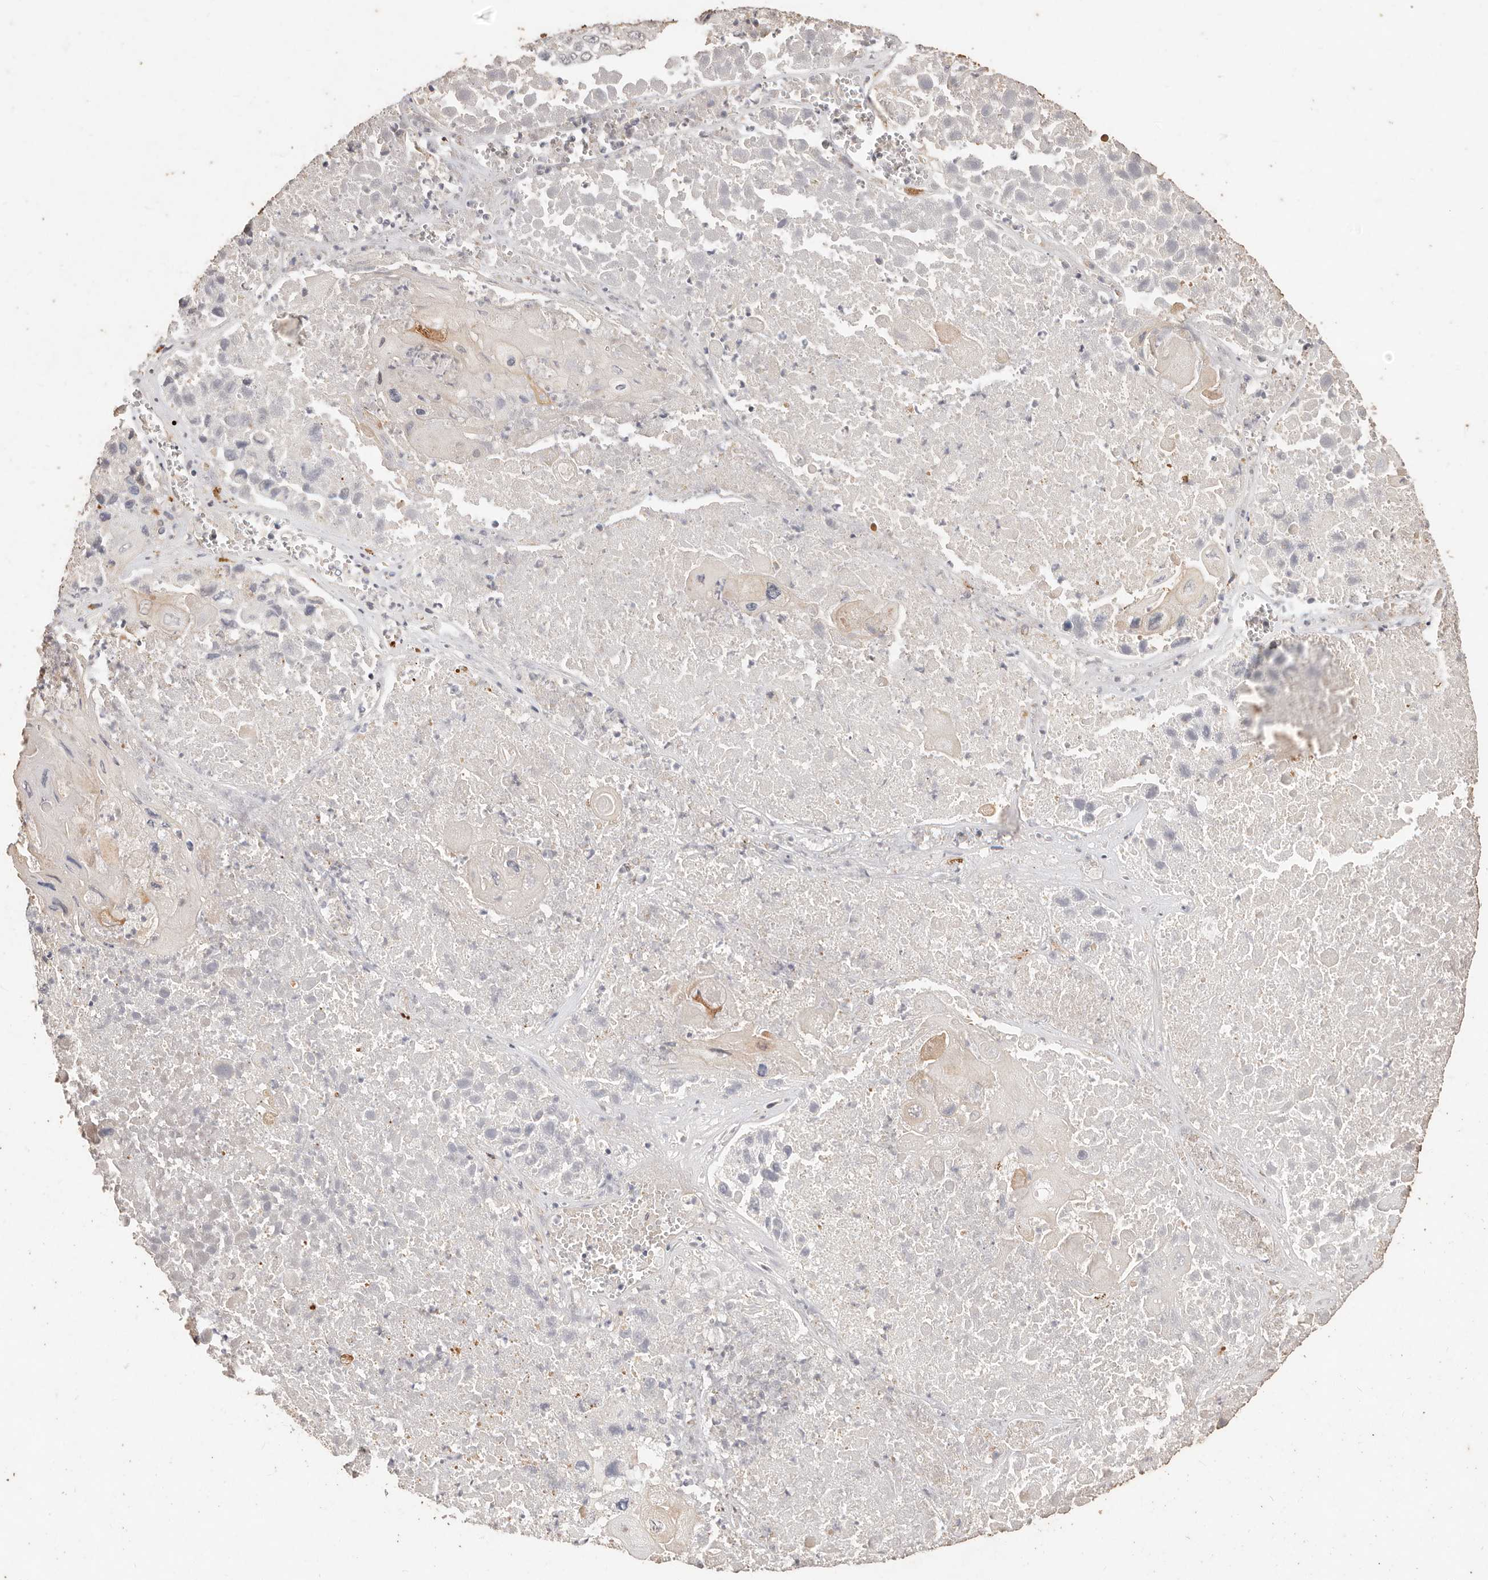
{"staining": {"intensity": "negative", "quantity": "none", "location": "none"}, "tissue": "lung cancer", "cell_type": "Tumor cells", "image_type": "cancer", "snomed": [{"axis": "morphology", "description": "Squamous cell carcinoma, NOS"}, {"axis": "topography", "description": "Lung"}], "caption": "Tumor cells show no significant staining in lung squamous cell carcinoma.", "gene": "KIF9", "patient": {"sex": "male", "age": 61}}